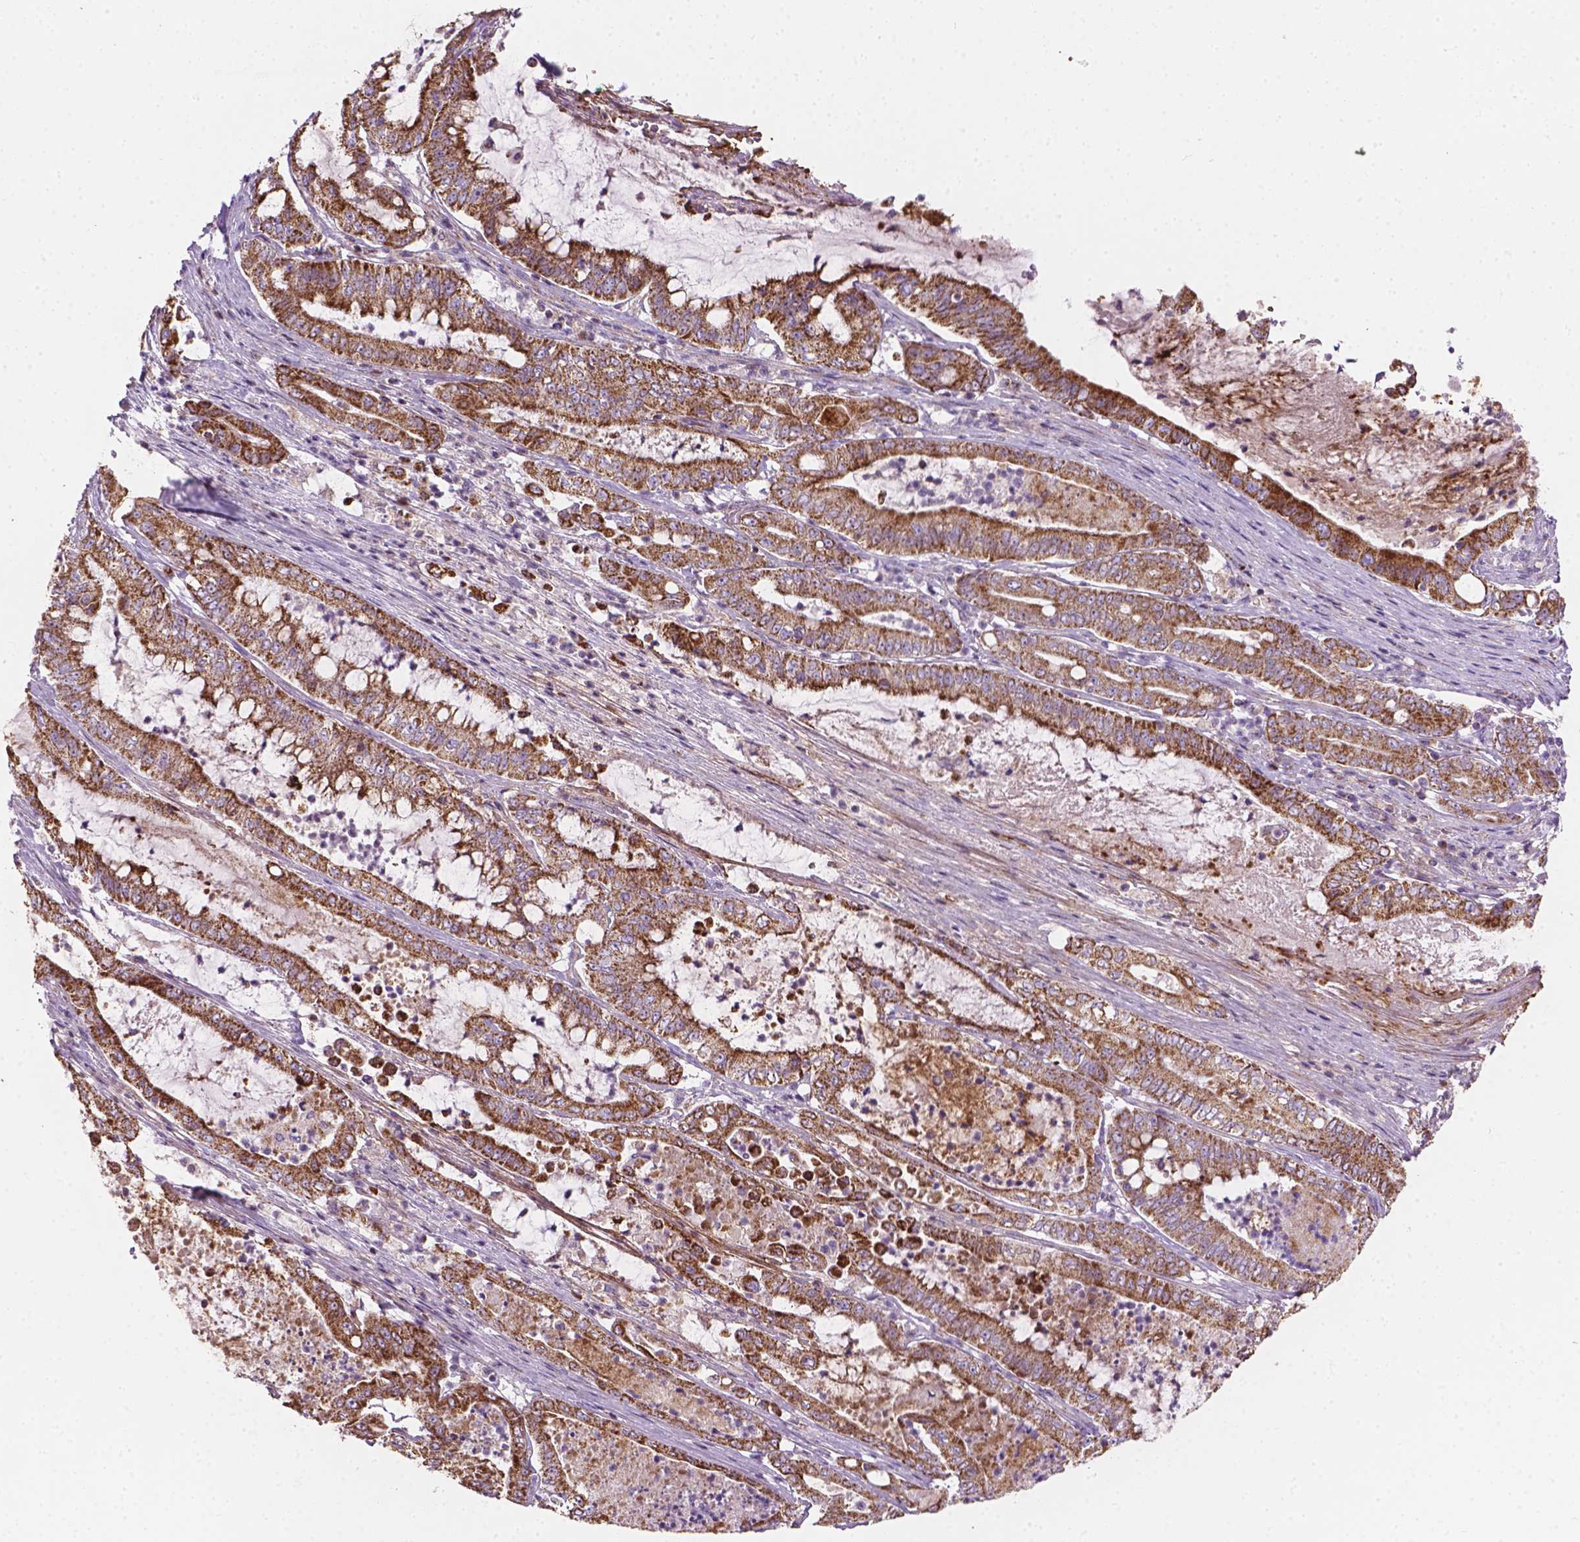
{"staining": {"intensity": "strong", "quantity": ">75%", "location": "cytoplasmic/membranous"}, "tissue": "pancreatic cancer", "cell_type": "Tumor cells", "image_type": "cancer", "snomed": [{"axis": "morphology", "description": "Adenocarcinoma, NOS"}, {"axis": "topography", "description": "Pancreas"}], "caption": "Tumor cells display strong cytoplasmic/membranous positivity in approximately >75% of cells in adenocarcinoma (pancreatic). The staining was performed using DAB, with brown indicating positive protein expression. Nuclei are stained blue with hematoxylin.", "gene": "PIBF1", "patient": {"sex": "male", "age": 71}}